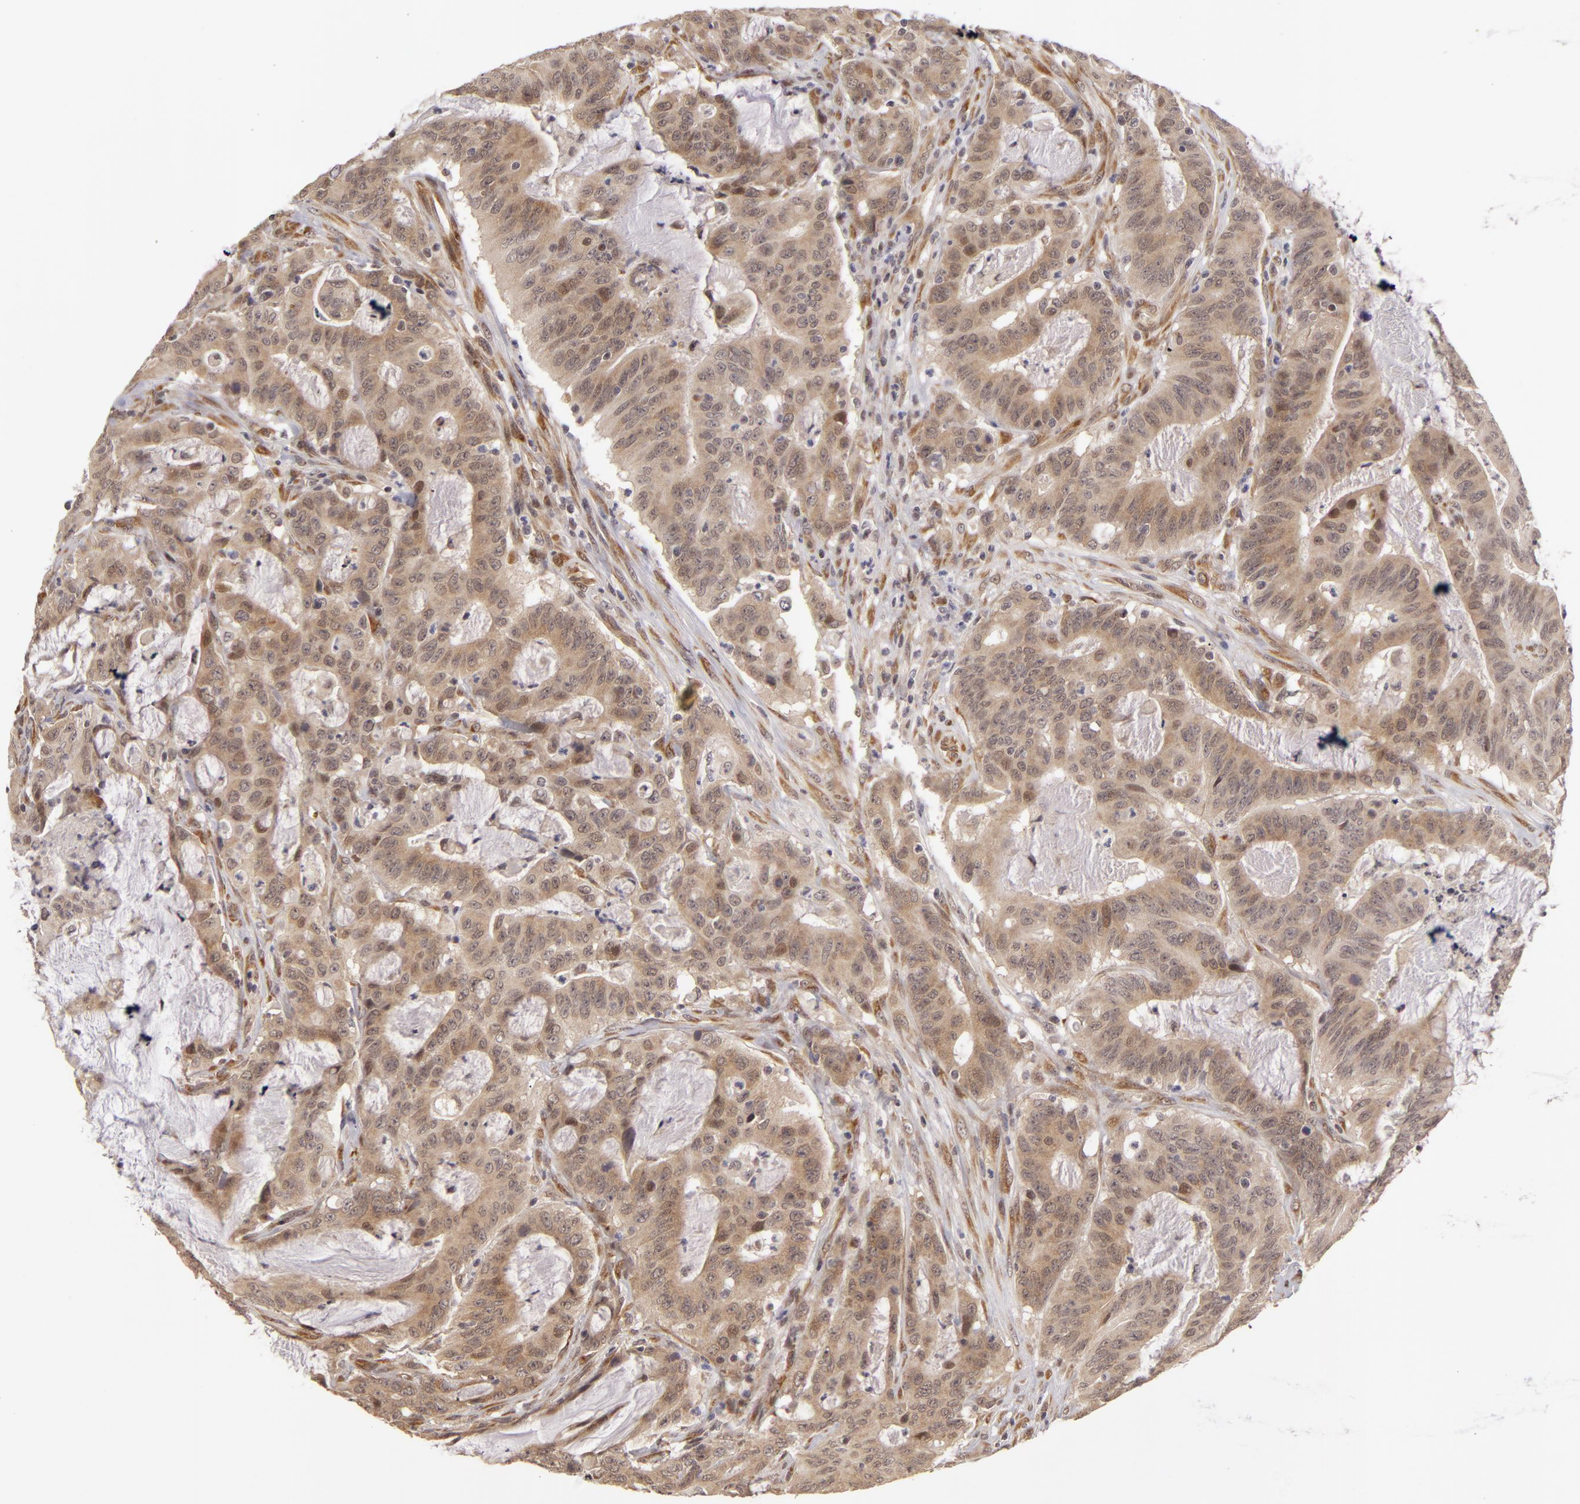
{"staining": {"intensity": "weak", "quantity": "25%-75%", "location": "cytoplasmic/membranous,nuclear"}, "tissue": "colorectal cancer", "cell_type": "Tumor cells", "image_type": "cancer", "snomed": [{"axis": "morphology", "description": "Adenocarcinoma, NOS"}, {"axis": "topography", "description": "Colon"}], "caption": "Human colorectal cancer (adenocarcinoma) stained with a protein marker displays weak staining in tumor cells.", "gene": "ZNF133", "patient": {"sex": "male", "age": 54}}